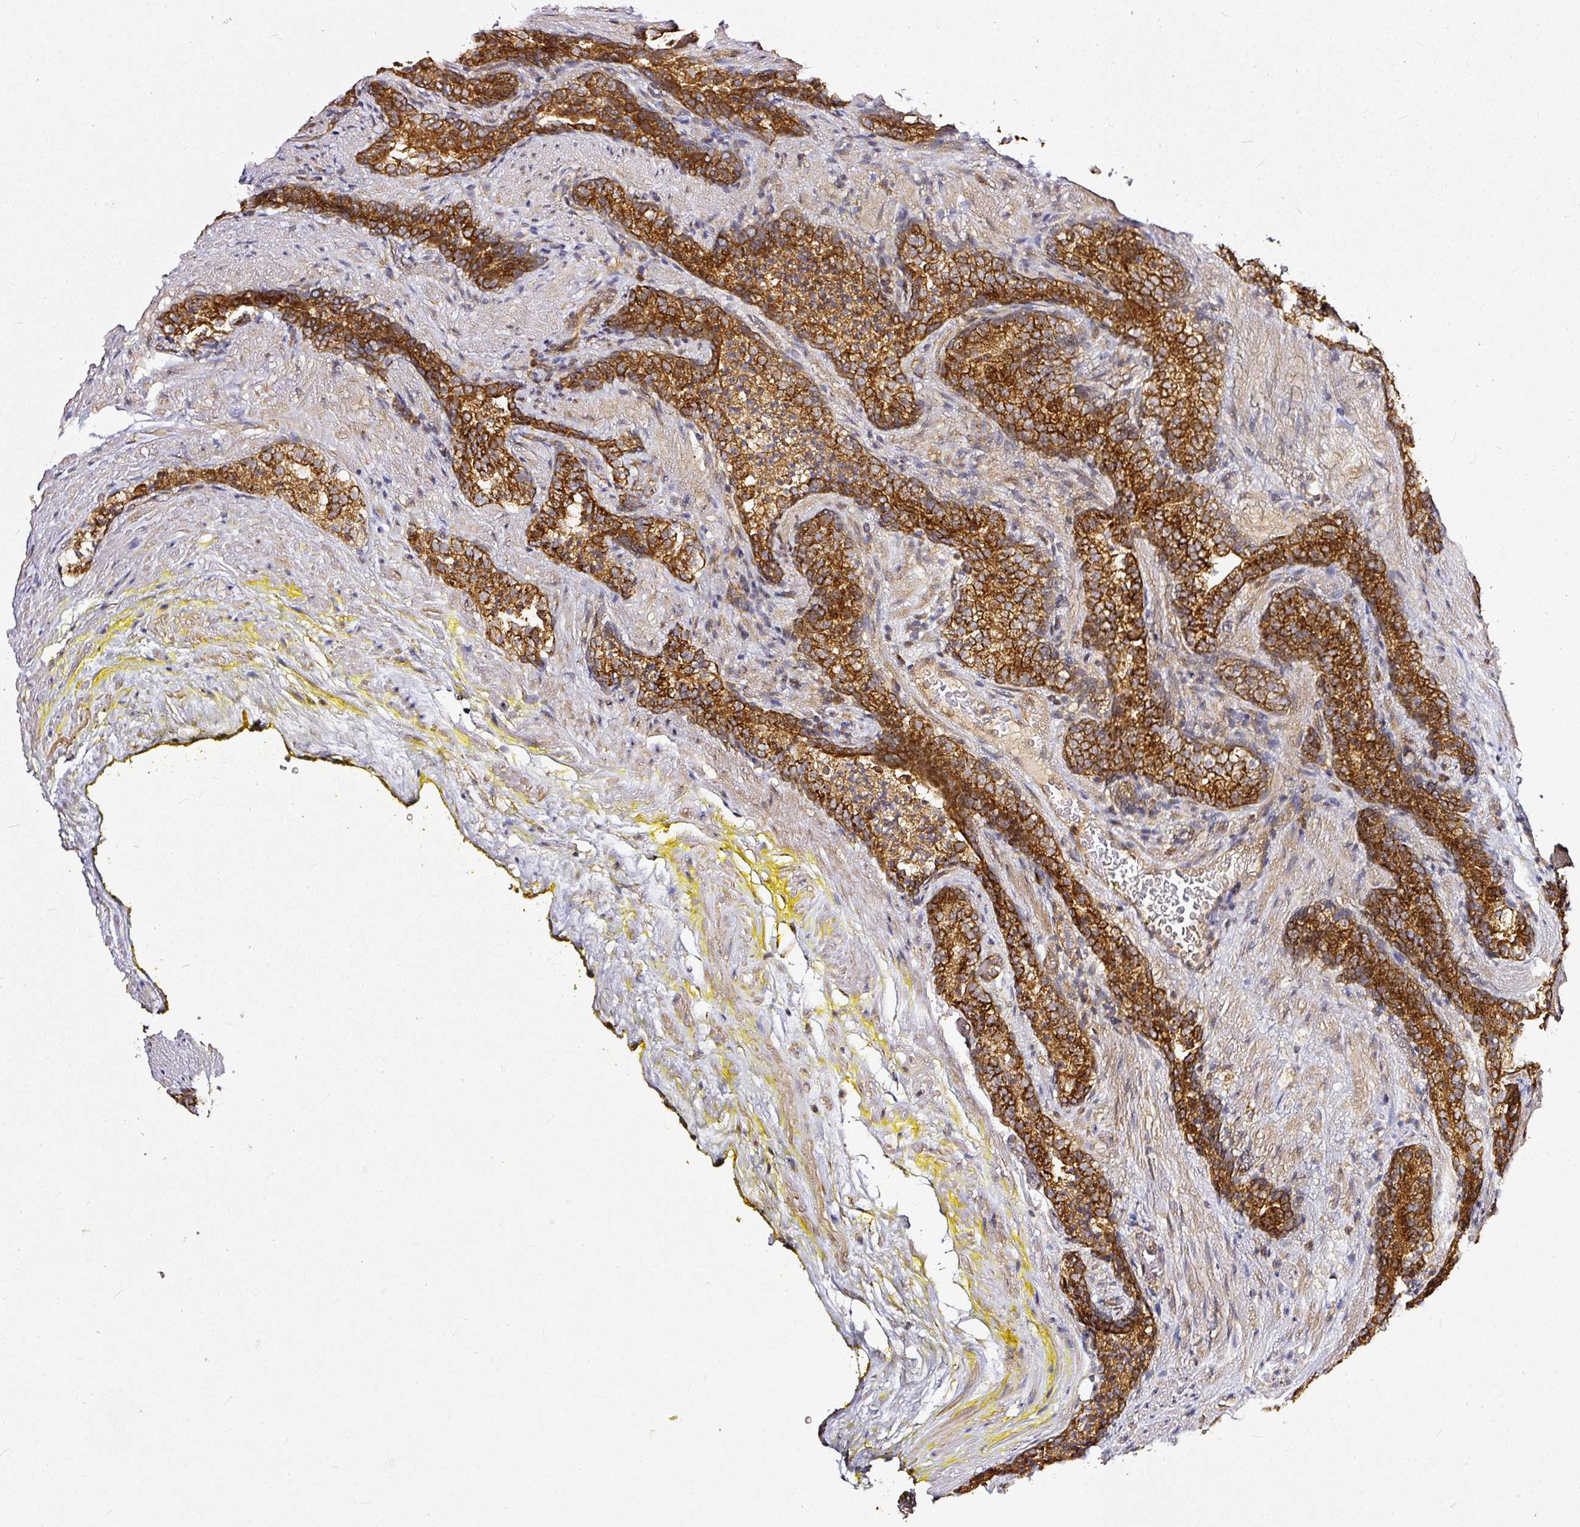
{"staining": {"intensity": "strong", "quantity": ">75%", "location": "cytoplasmic/membranous"}, "tissue": "prostate cancer", "cell_type": "Tumor cells", "image_type": "cancer", "snomed": [{"axis": "morphology", "description": "Adenocarcinoma, Low grade"}, {"axis": "topography", "description": "Prostate"}], "caption": "IHC image of prostate adenocarcinoma (low-grade) stained for a protein (brown), which displays high levels of strong cytoplasmic/membranous expression in approximately >75% of tumor cells.", "gene": "MIF4GD", "patient": {"sex": "male", "age": 58}}